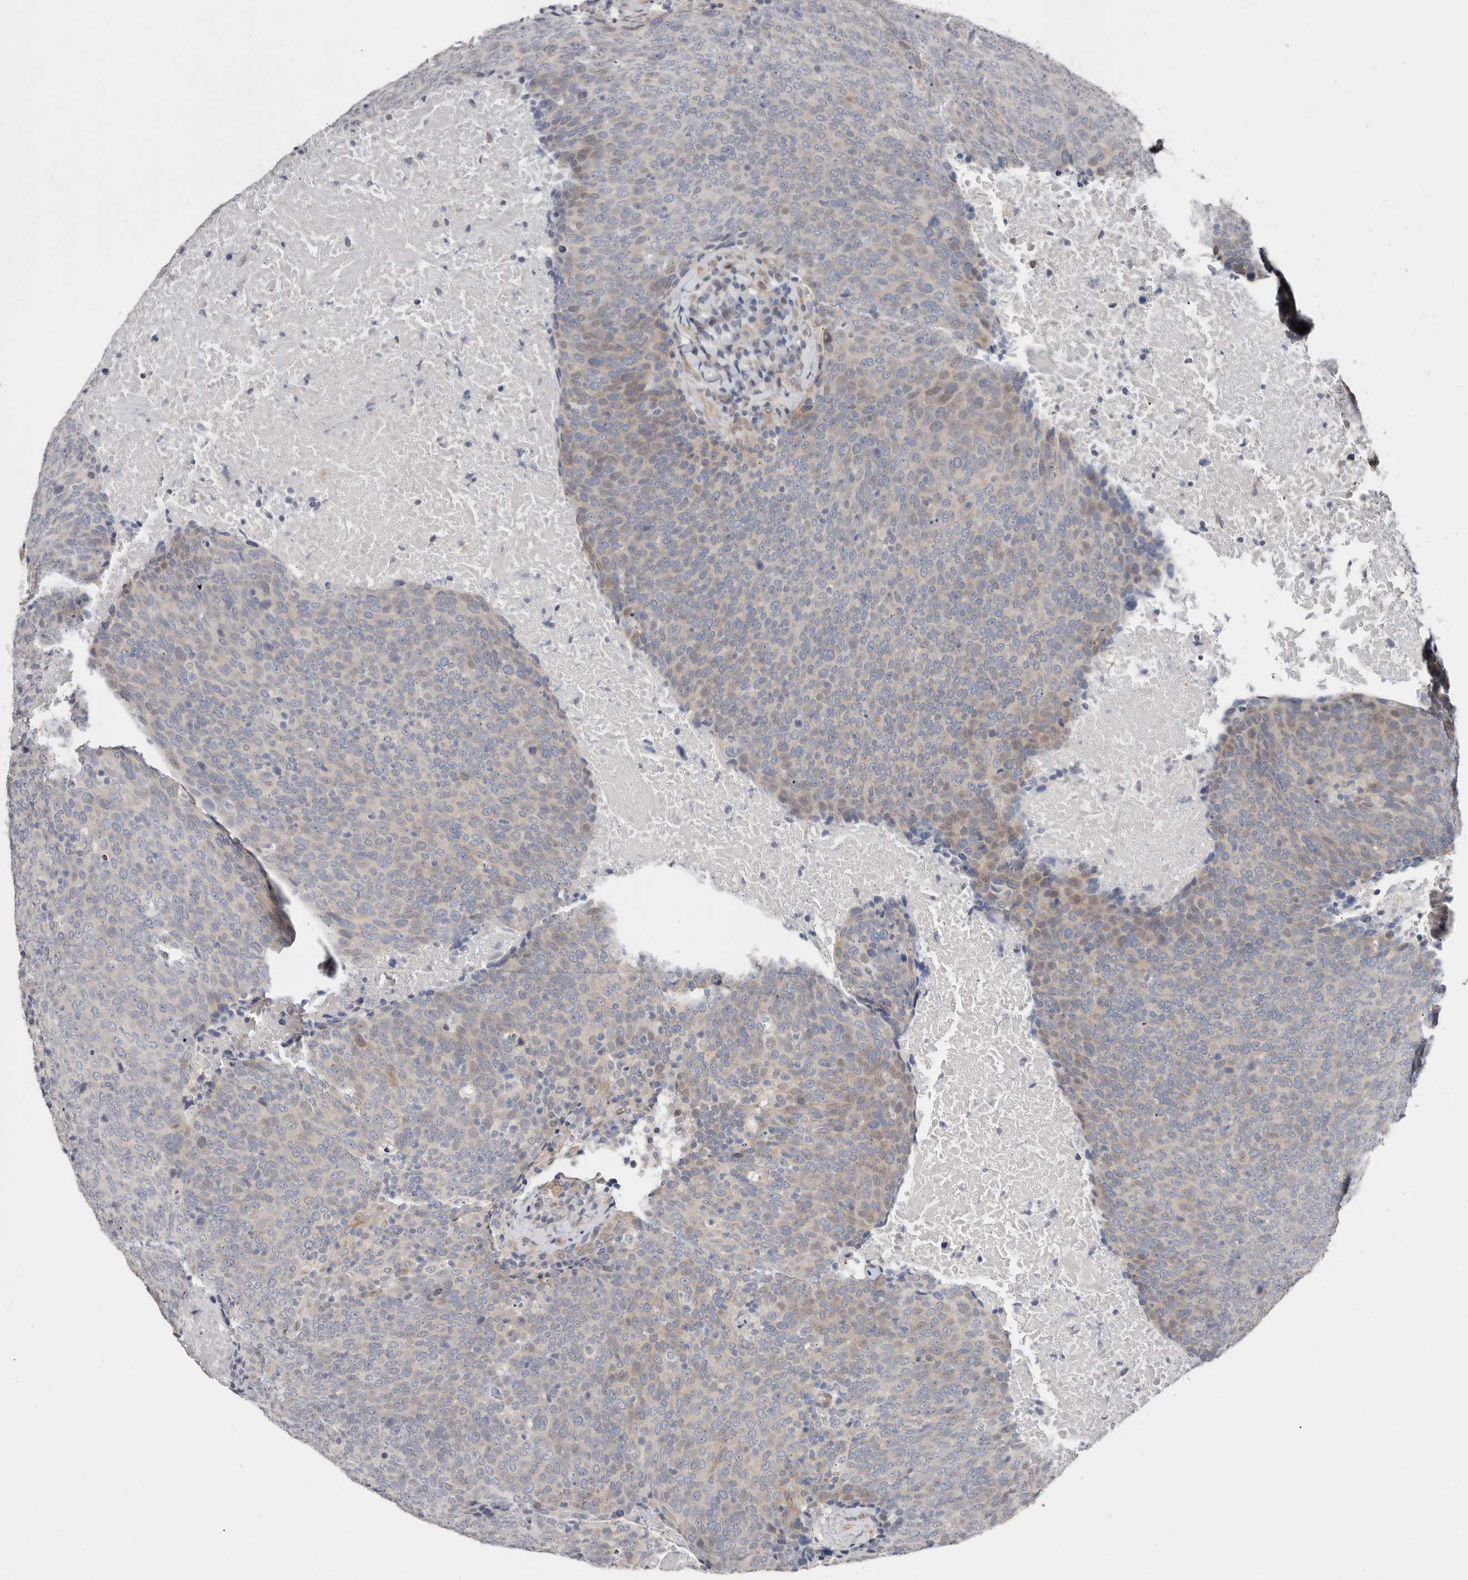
{"staining": {"intensity": "weak", "quantity": "25%-75%", "location": "cytoplasmic/membranous"}, "tissue": "head and neck cancer", "cell_type": "Tumor cells", "image_type": "cancer", "snomed": [{"axis": "morphology", "description": "Squamous cell carcinoma, NOS"}, {"axis": "morphology", "description": "Squamous cell carcinoma, metastatic, NOS"}, {"axis": "topography", "description": "Lymph node"}, {"axis": "topography", "description": "Head-Neck"}], "caption": "An immunohistochemistry (IHC) image of tumor tissue is shown. Protein staining in brown labels weak cytoplasmic/membranous positivity in head and neck cancer (metastatic squamous cell carcinoma) within tumor cells. Nuclei are stained in blue.", "gene": "ASRGL1", "patient": {"sex": "male", "age": 62}}